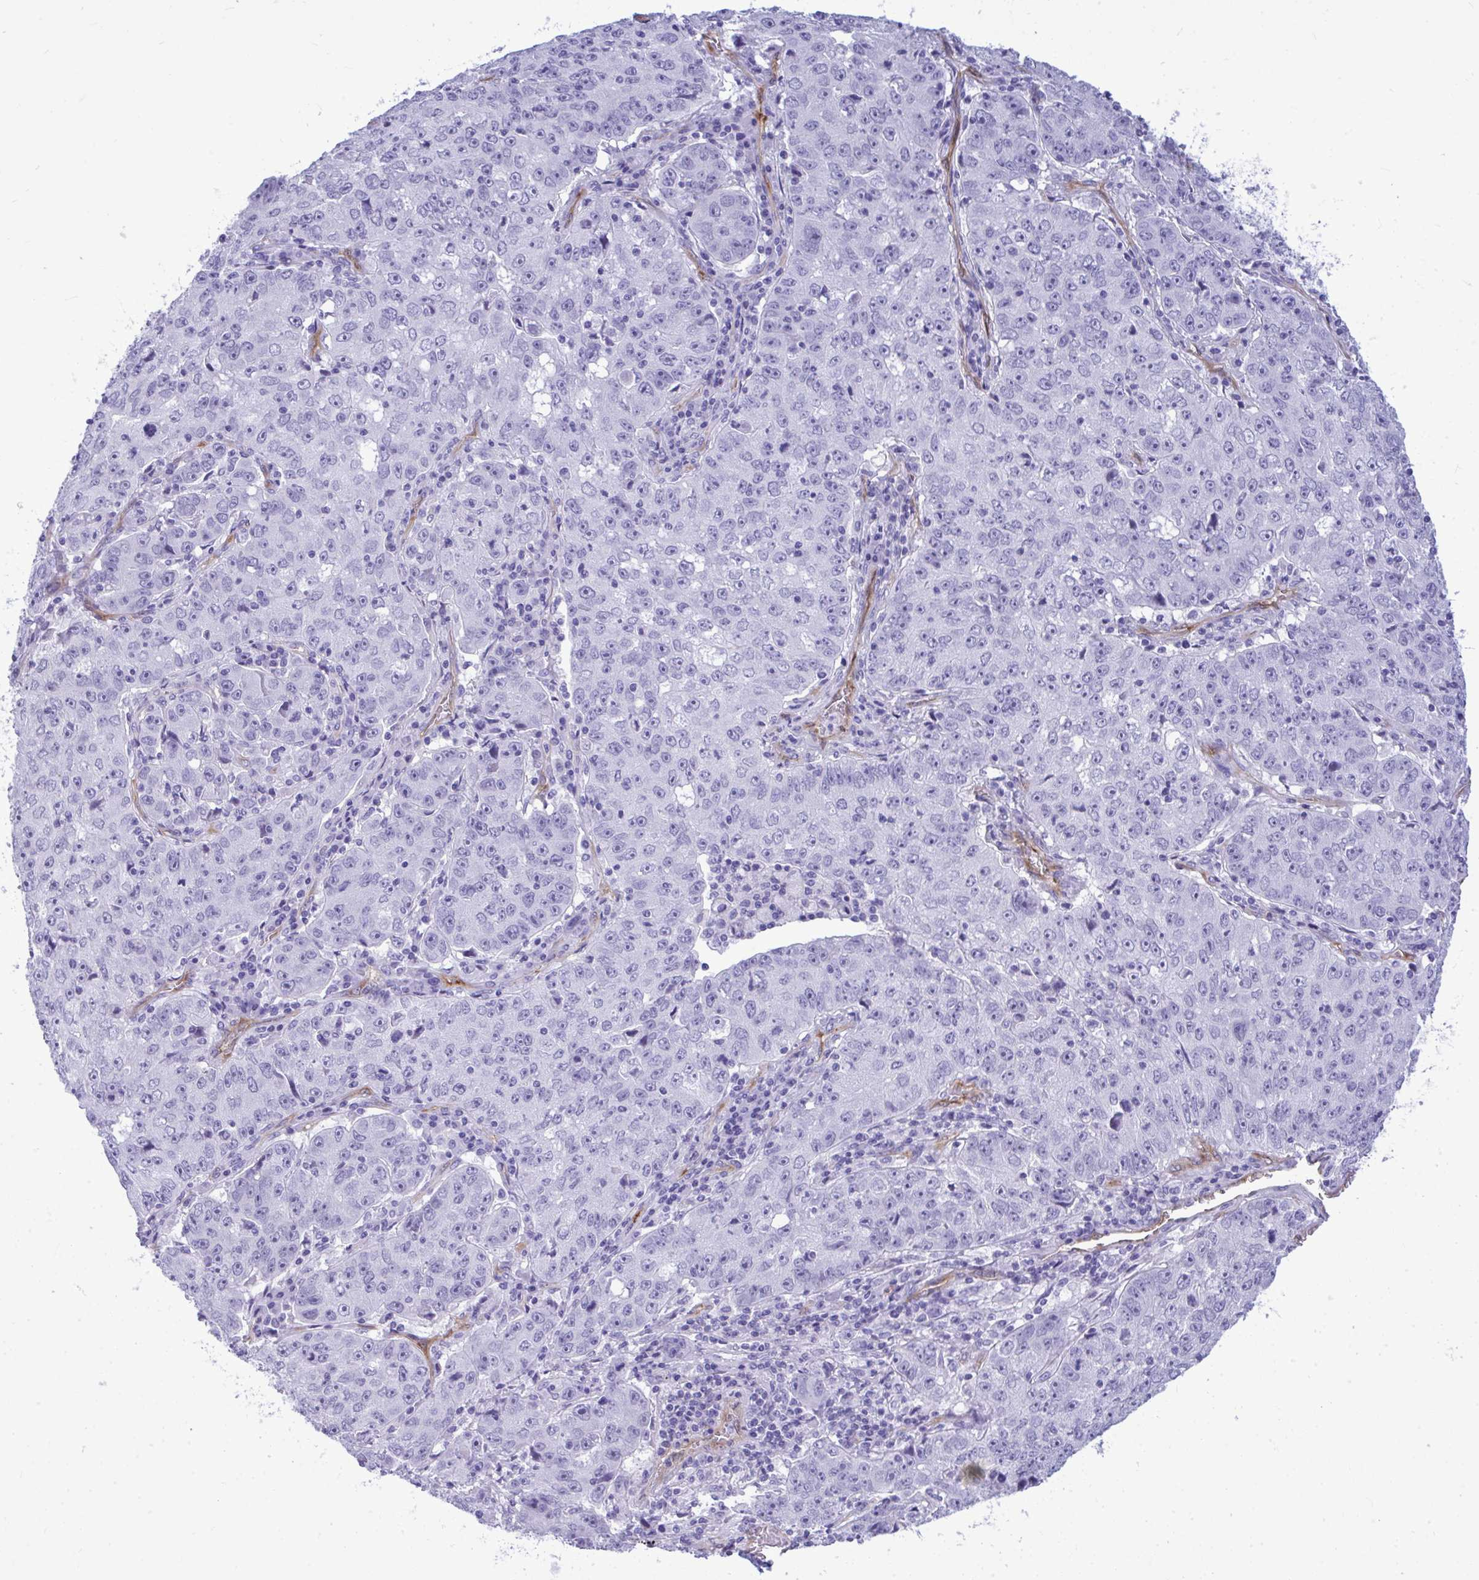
{"staining": {"intensity": "negative", "quantity": "none", "location": "none"}, "tissue": "lung cancer", "cell_type": "Tumor cells", "image_type": "cancer", "snomed": [{"axis": "morphology", "description": "Normal morphology"}, {"axis": "morphology", "description": "Adenocarcinoma, NOS"}, {"axis": "topography", "description": "Lymph node"}, {"axis": "topography", "description": "Lung"}], "caption": "Tumor cells are negative for brown protein staining in adenocarcinoma (lung).", "gene": "LIMS2", "patient": {"sex": "female", "age": 57}}